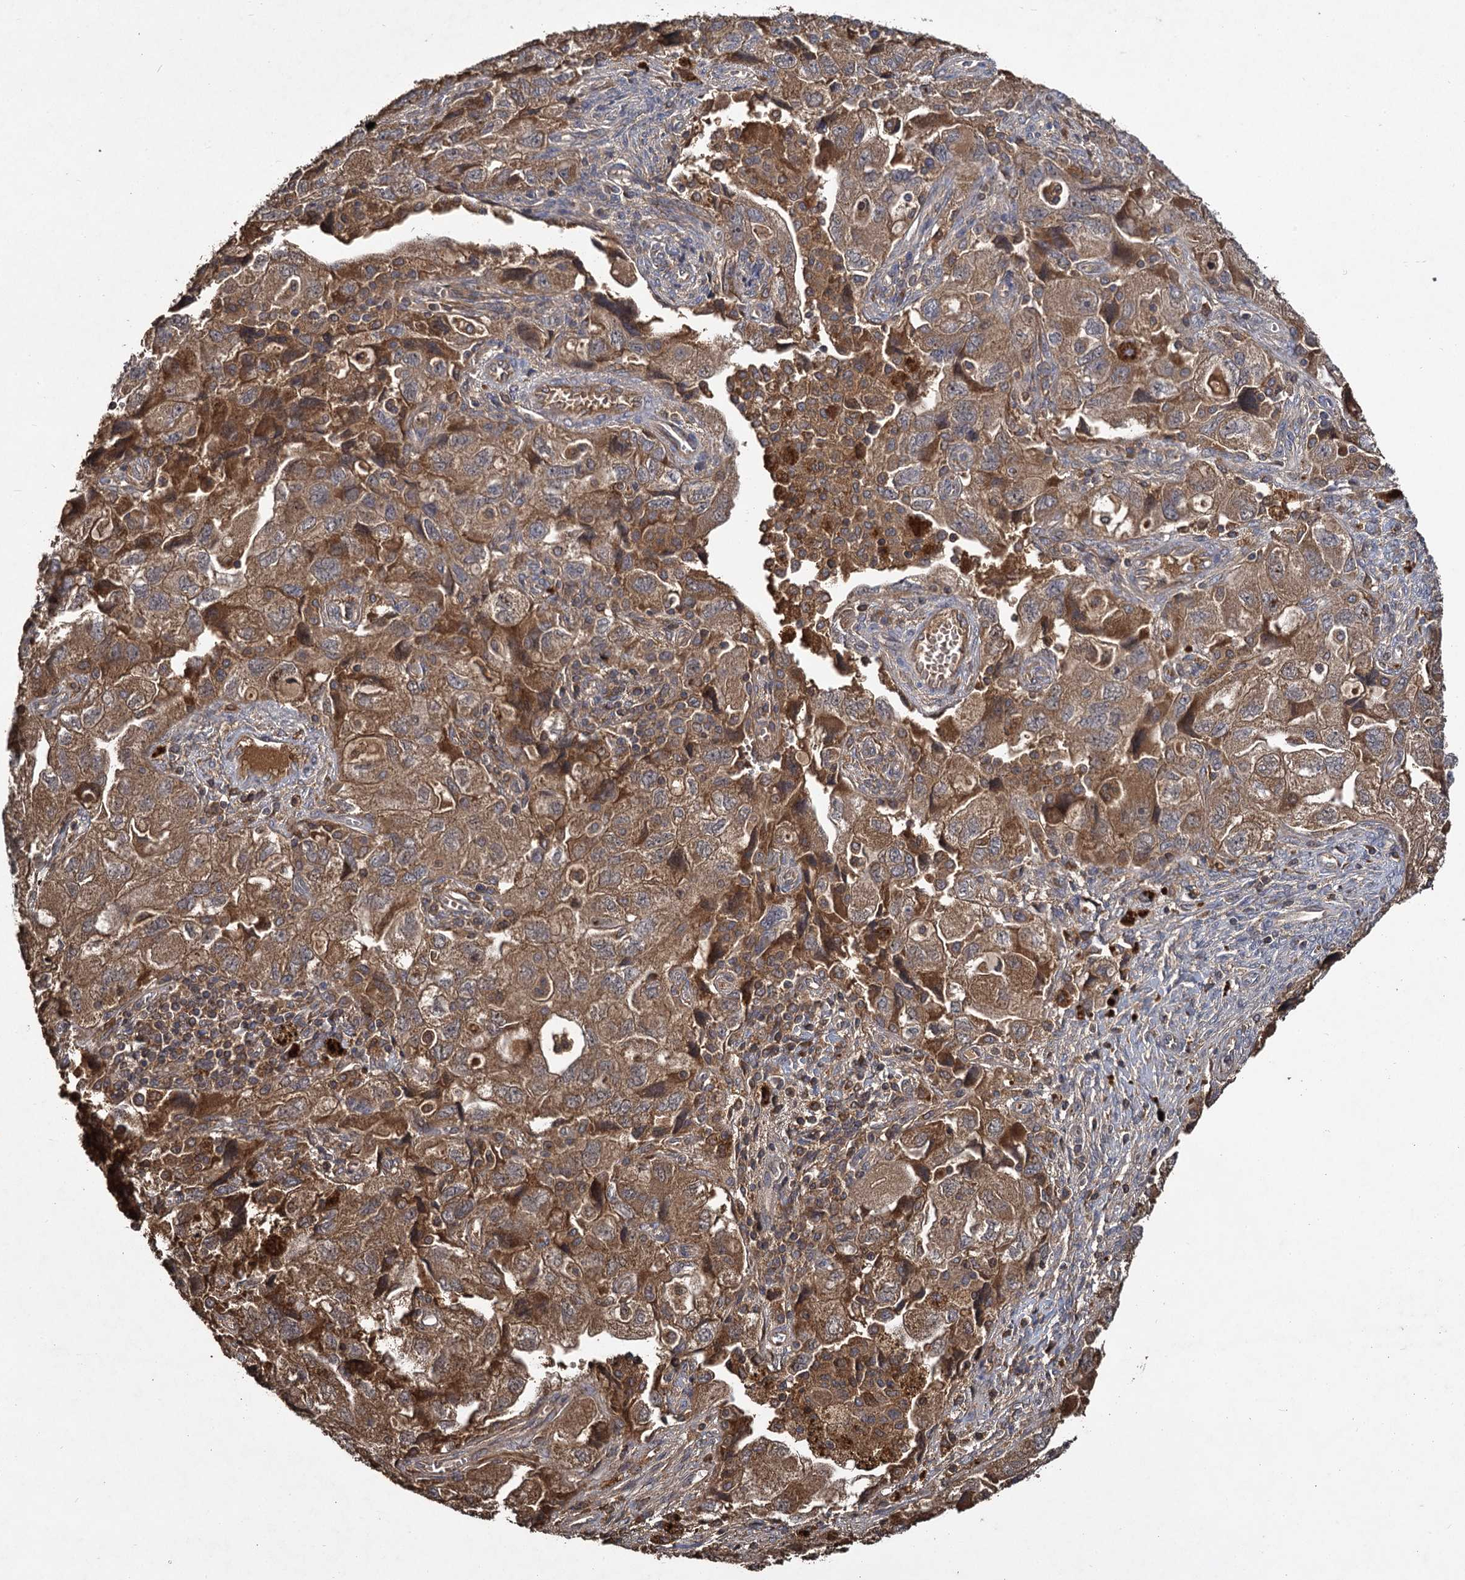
{"staining": {"intensity": "moderate", "quantity": ">75%", "location": "cytoplasmic/membranous"}, "tissue": "ovarian cancer", "cell_type": "Tumor cells", "image_type": "cancer", "snomed": [{"axis": "morphology", "description": "Carcinoma, NOS"}, {"axis": "morphology", "description": "Cystadenocarcinoma, serous, NOS"}, {"axis": "topography", "description": "Ovary"}], "caption": "IHC (DAB) staining of human ovarian cancer demonstrates moderate cytoplasmic/membranous protein expression in about >75% of tumor cells.", "gene": "GCLC", "patient": {"sex": "female", "age": 69}}